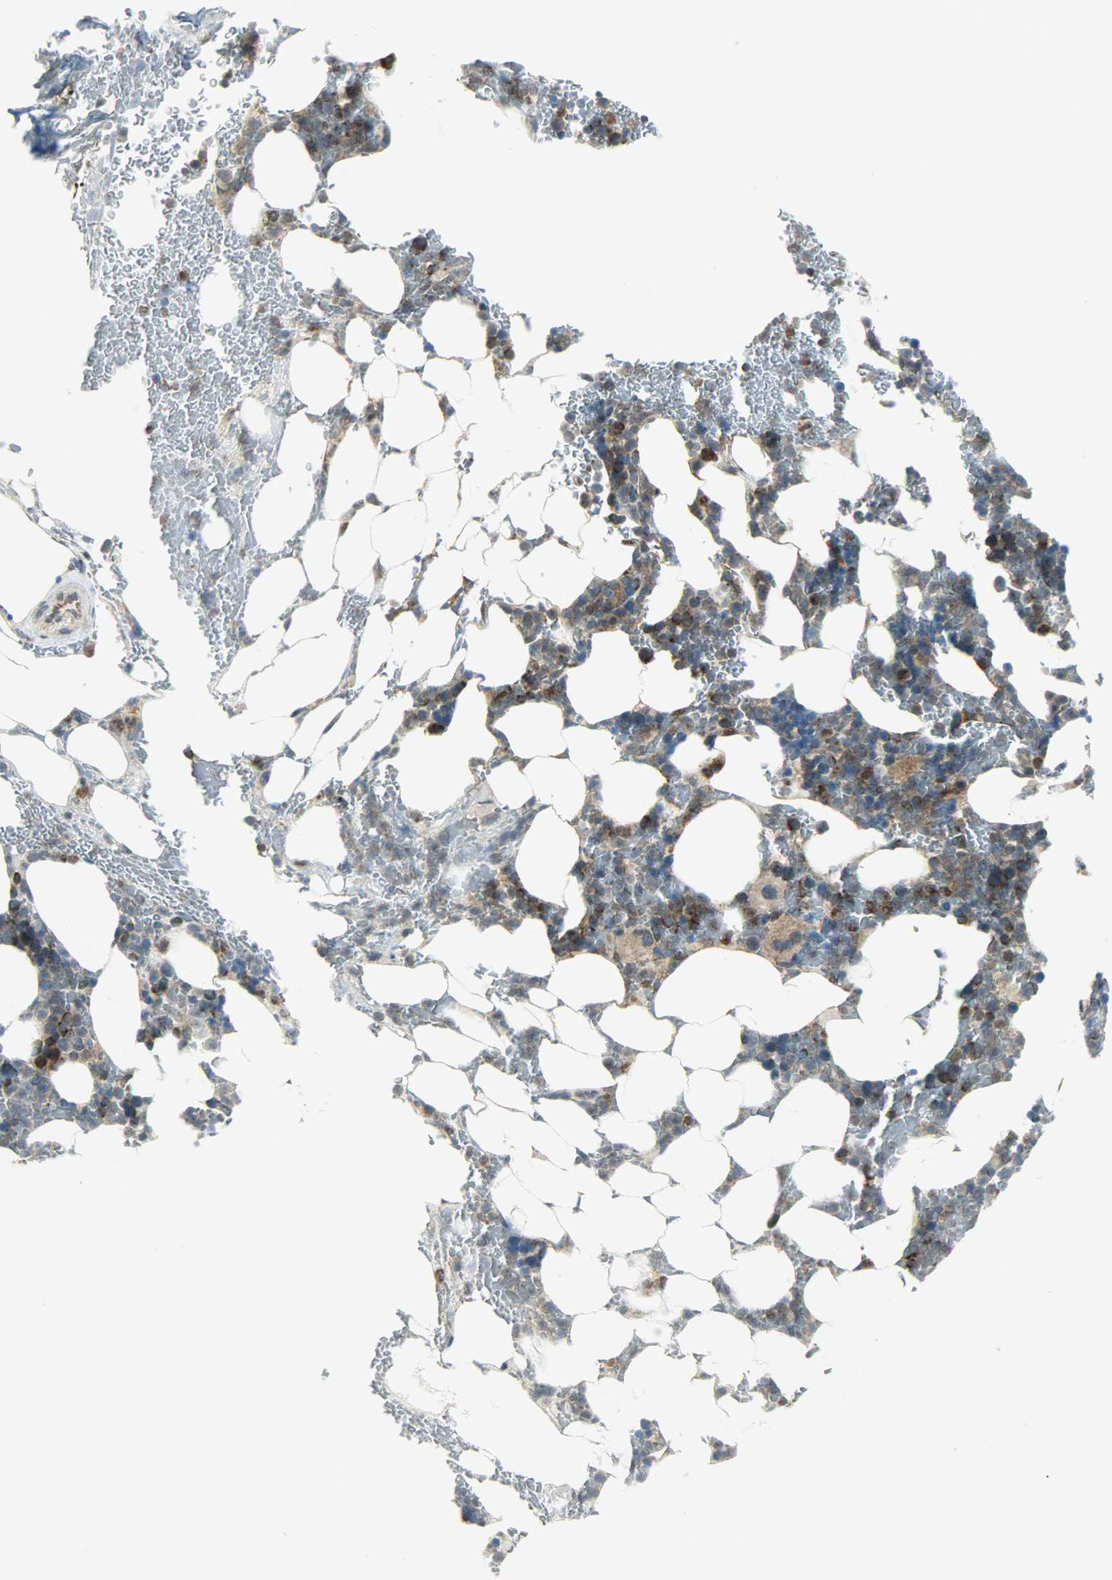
{"staining": {"intensity": "strong", "quantity": "25%-75%", "location": "cytoplasmic/membranous"}, "tissue": "bone marrow", "cell_type": "Hematopoietic cells", "image_type": "normal", "snomed": [{"axis": "morphology", "description": "Normal tissue, NOS"}, {"axis": "topography", "description": "Bone marrow"}], "caption": "Immunohistochemical staining of benign human bone marrow displays strong cytoplasmic/membranous protein staining in about 25%-75% of hematopoietic cells.", "gene": "IL15", "patient": {"sex": "female", "age": 73}}